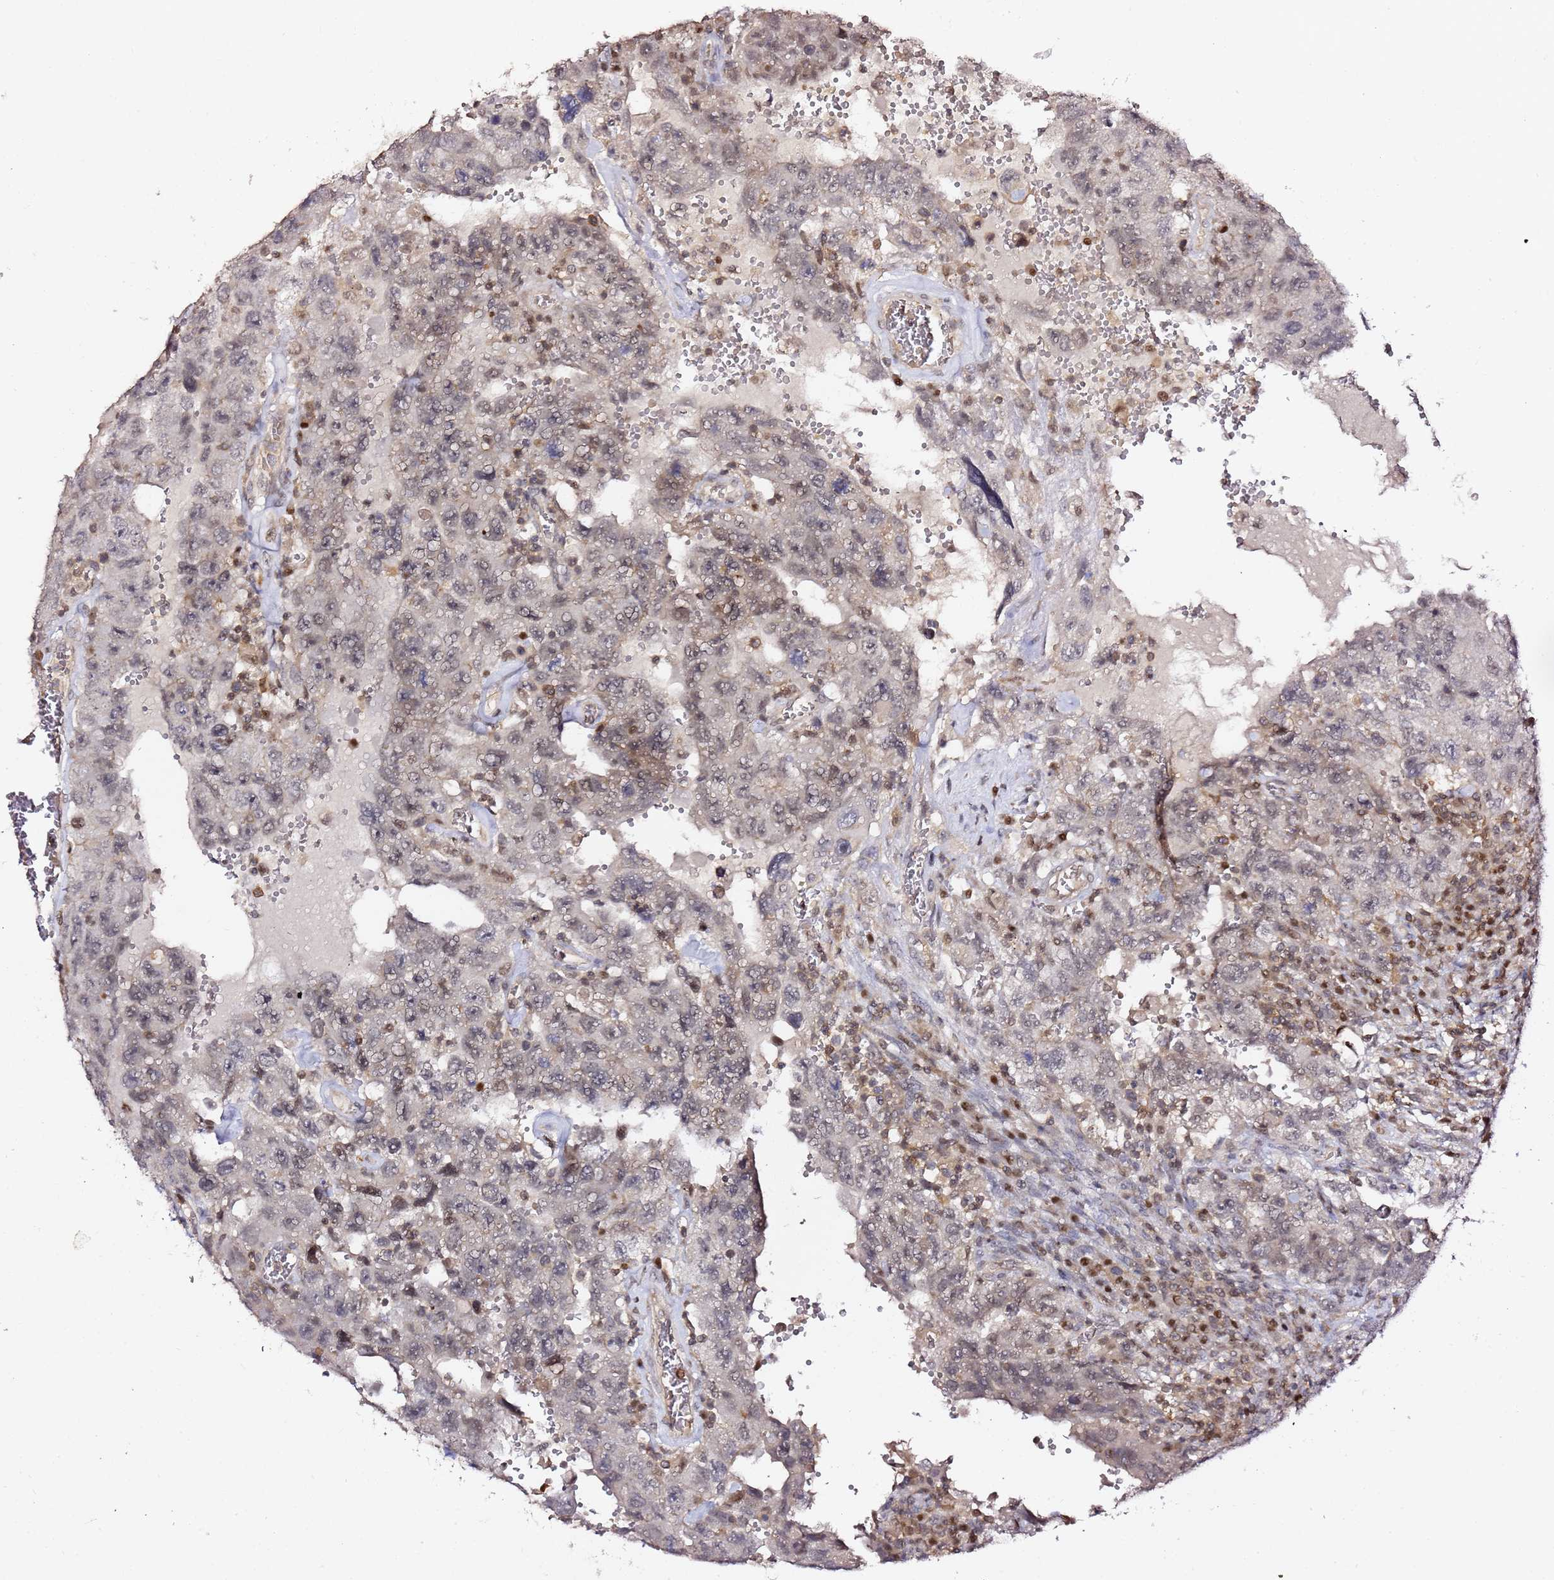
{"staining": {"intensity": "weak", "quantity": "25%-75%", "location": "nuclear"}, "tissue": "testis cancer", "cell_type": "Tumor cells", "image_type": "cancer", "snomed": [{"axis": "morphology", "description": "Carcinoma, Embryonal, NOS"}, {"axis": "topography", "description": "Testis"}], "caption": "Testis embryonal carcinoma stained for a protein shows weak nuclear positivity in tumor cells.", "gene": "OR5V1", "patient": {"sex": "male", "age": 26}}